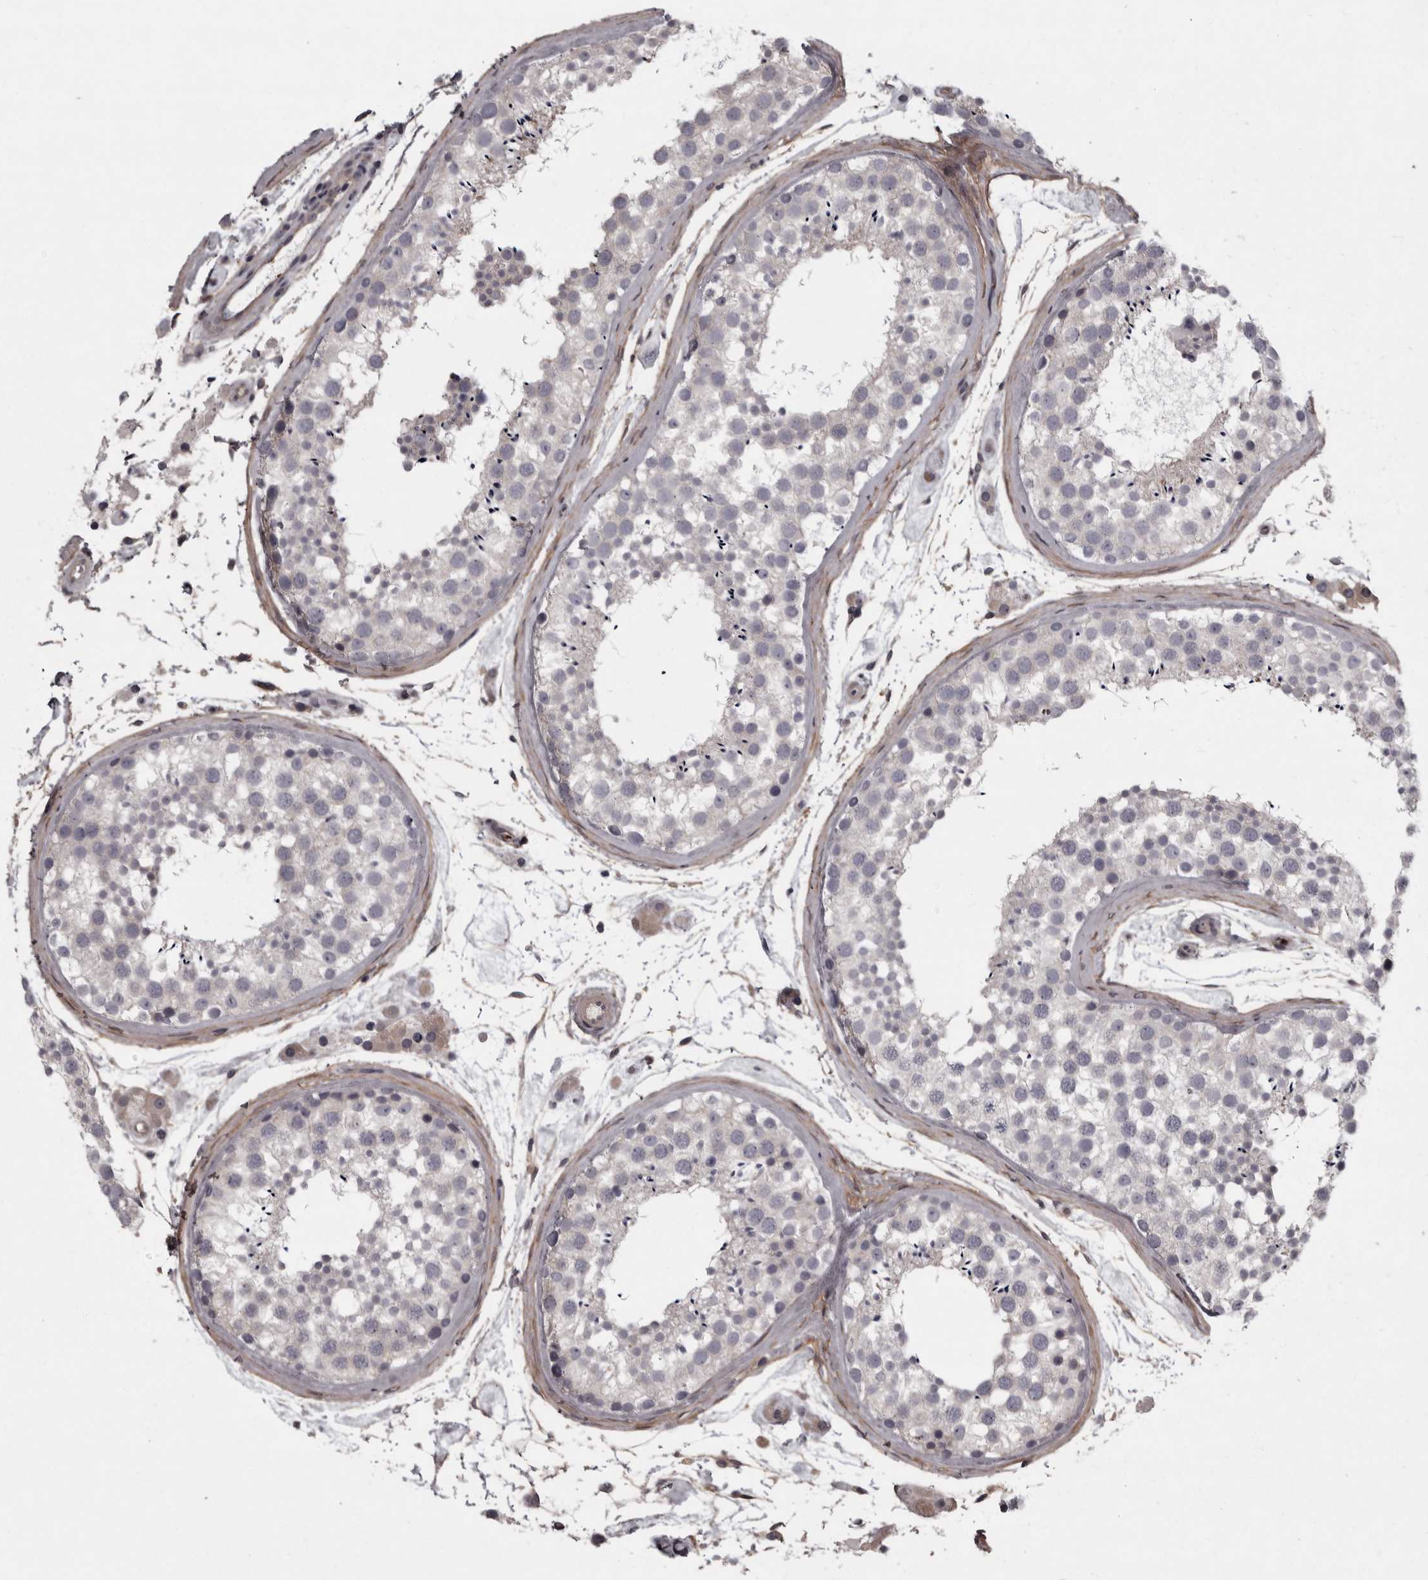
{"staining": {"intensity": "negative", "quantity": "none", "location": "none"}, "tissue": "testis", "cell_type": "Cells in seminiferous ducts", "image_type": "normal", "snomed": [{"axis": "morphology", "description": "Normal tissue, NOS"}, {"axis": "topography", "description": "Testis"}], "caption": "IHC of unremarkable human testis demonstrates no expression in cells in seminiferous ducts.", "gene": "RSU1", "patient": {"sex": "male", "age": 46}}